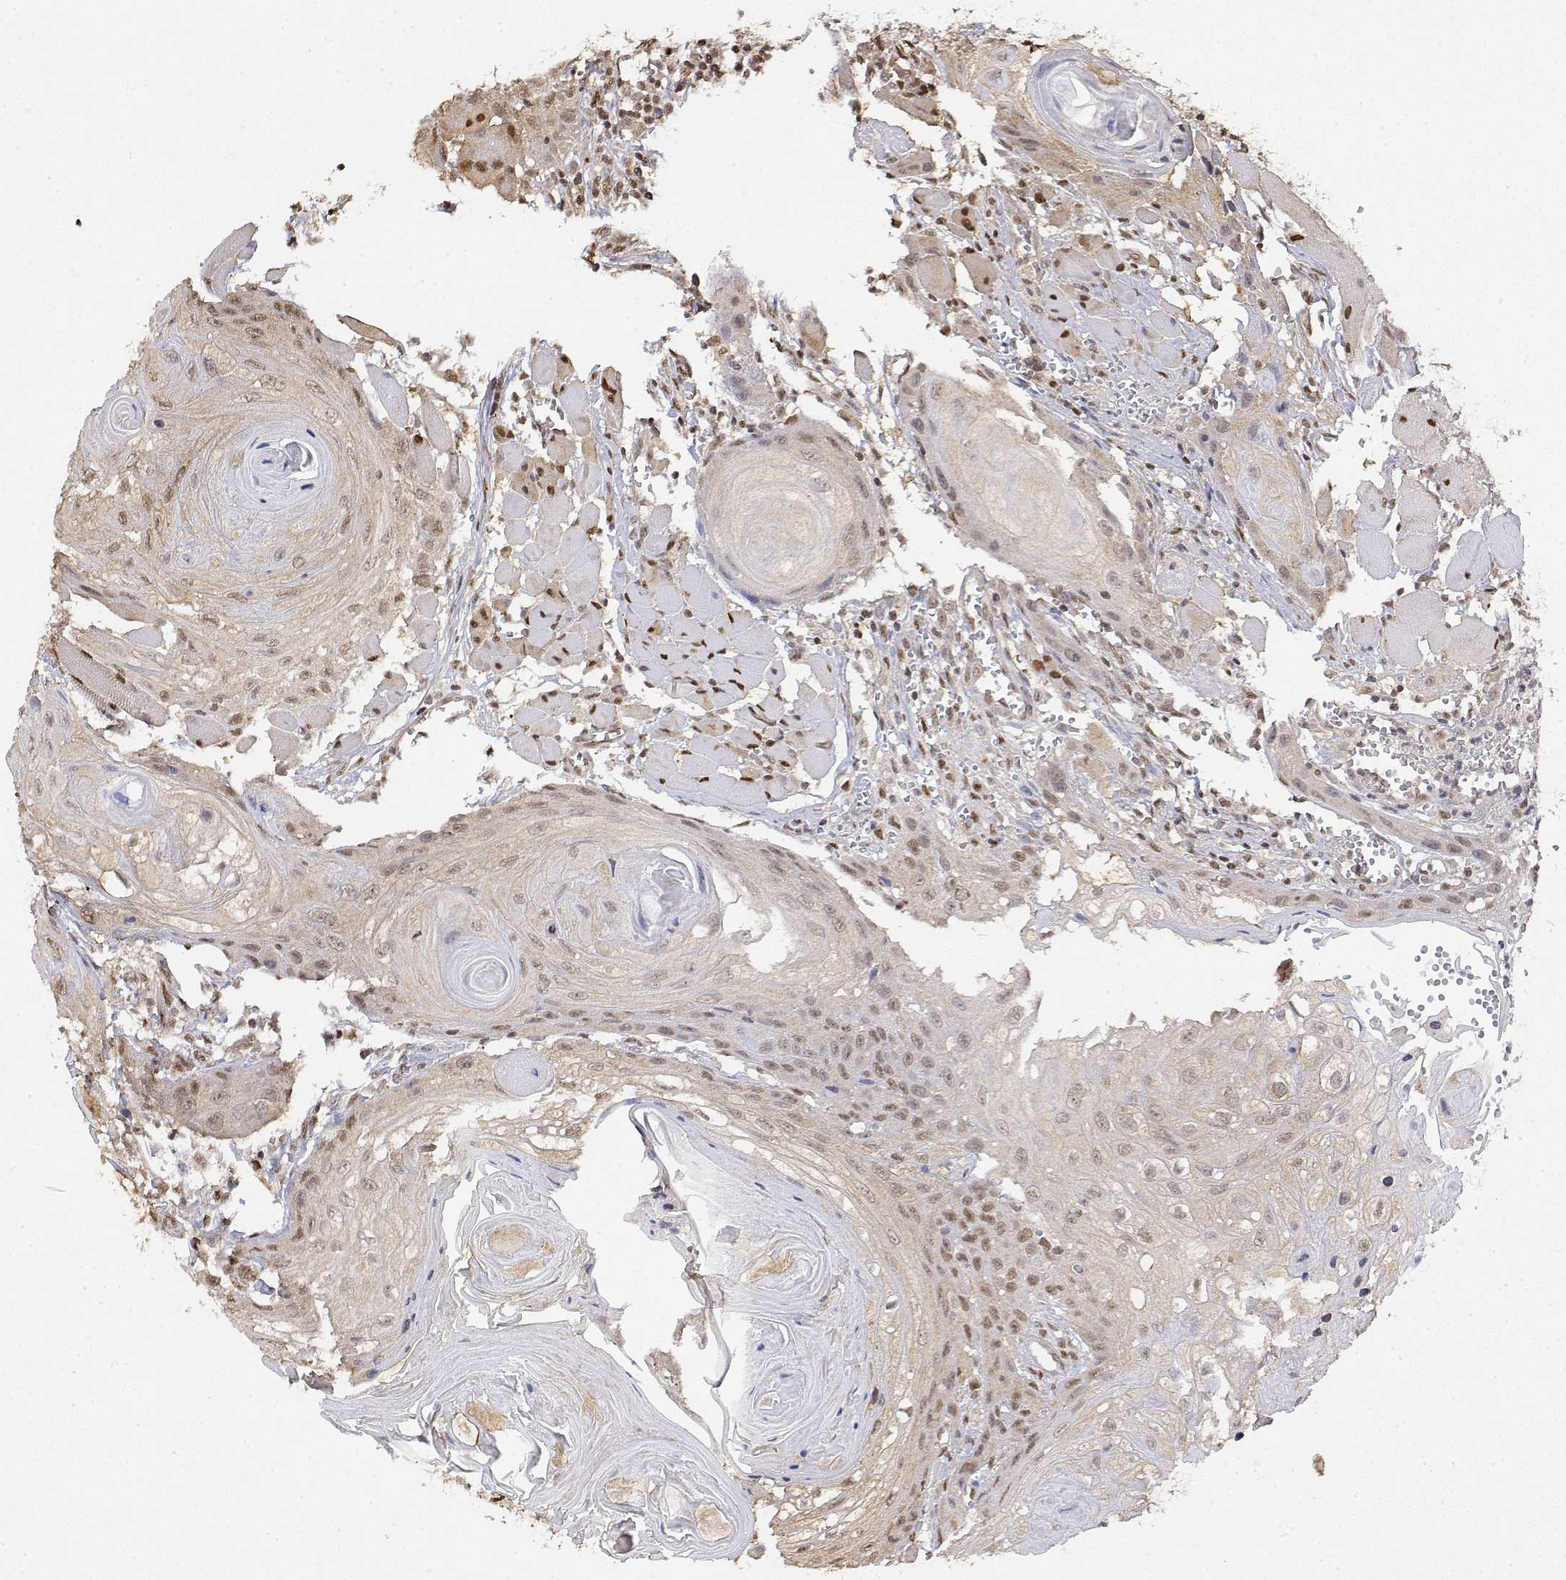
{"staining": {"intensity": "weak", "quantity": ">75%", "location": "nuclear"}, "tissue": "head and neck cancer", "cell_type": "Tumor cells", "image_type": "cancer", "snomed": [{"axis": "morphology", "description": "Squamous cell carcinoma, NOS"}, {"axis": "topography", "description": "Oral tissue"}, {"axis": "topography", "description": "Head-Neck"}], "caption": "Protein expression analysis of human head and neck cancer (squamous cell carcinoma) reveals weak nuclear positivity in about >75% of tumor cells. Nuclei are stained in blue.", "gene": "TPI1", "patient": {"sex": "male", "age": 58}}